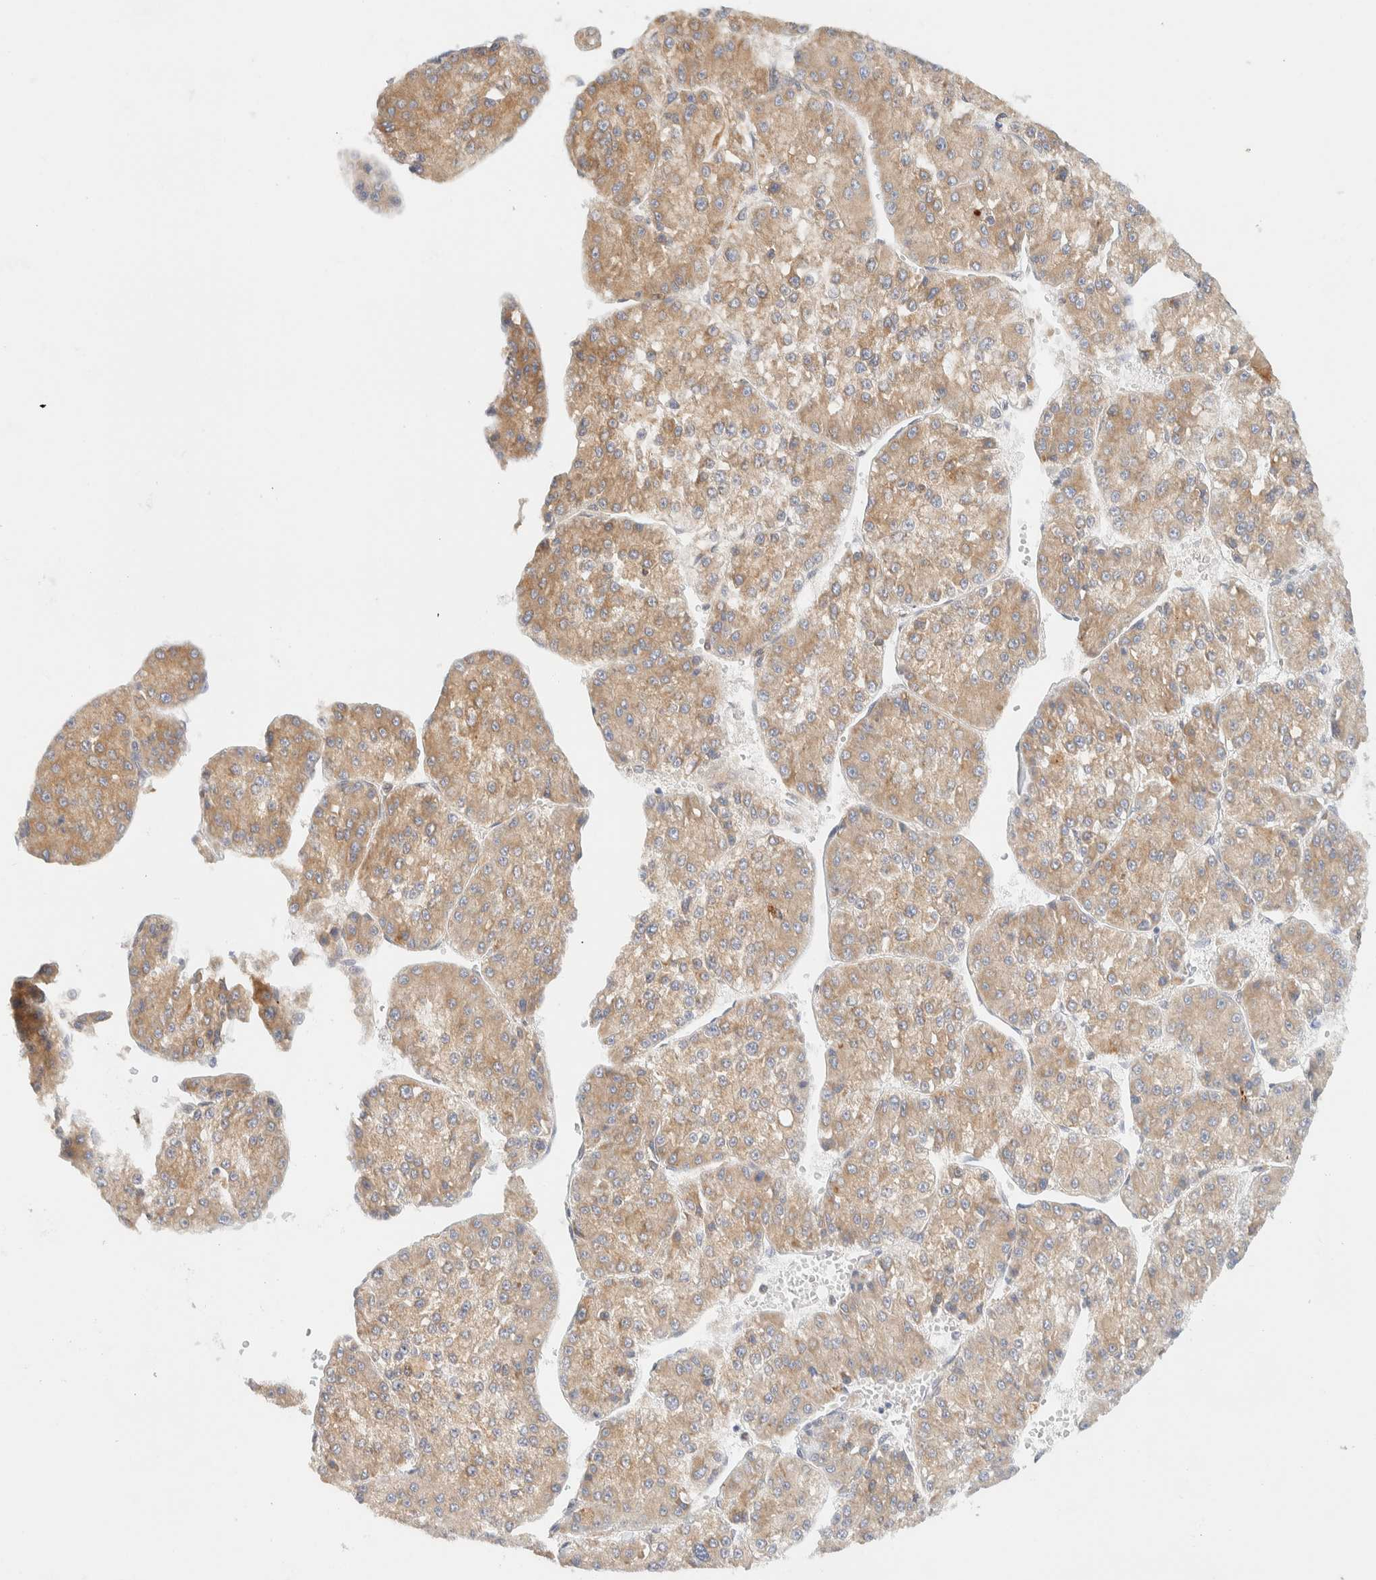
{"staining": {"intensity": "moderate", "quantity": ">75%", "location": "cytoplasmic/membranous"}, "tissue": "liver cancer", "cell_type": "Tumor cells", "image_type": "cancer", "snomed": [{"axis": "morphology", "description": "Carcinoma, Hepatocellular, NOS"}, {"axis": "topography", "description": "Liver"}], "caption": "This is a micrograph of immunohistochemistry staining of liver hepatocellular carcinoma, which shows moderate staining in the cytoplasmic/membranous of tumor cells.", "gene": "NT5C", "patient": {"sex": "female", "age": 73}}